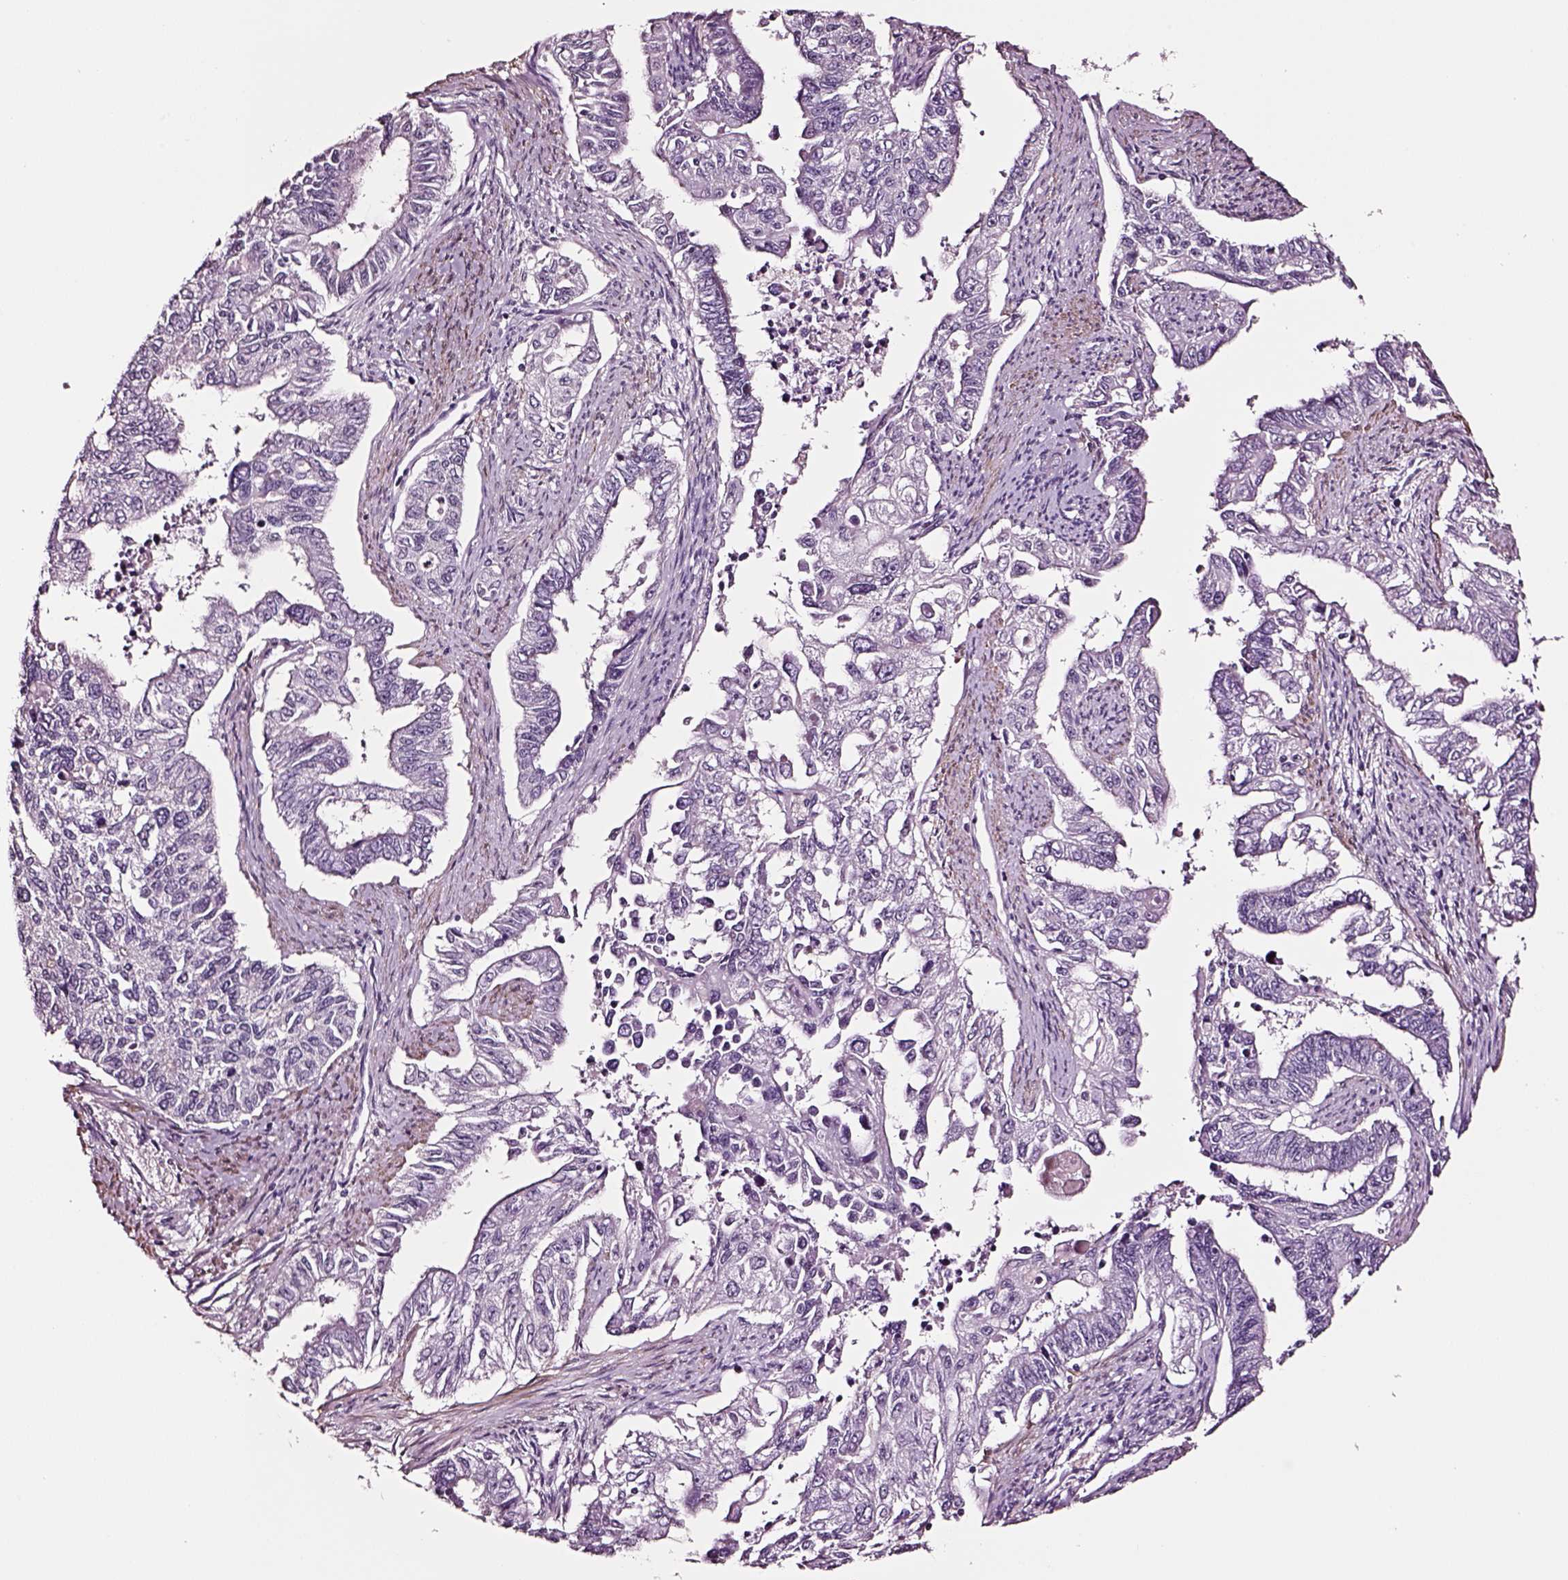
{"staining": {"intensity": "negative", "quantity": "none", "location": "none"}, "tissue": "endometrial cancer", "cell_type": "Tumor cells", "image_type": "cancer", "snomed": [{"axis": "morphology", "description": "Adenocarcinoma, NOS"}, {"axis": "topography", "description": "Uterus"}], "caption": "Immunohistochemistry (IHC) histopathology image of neoplastic tissue: human endometrial cancer (adenocarcinoma) stained with DAB exhibits no significant protein positivity in tumor cells.", "gene": "SOX10", "patient": {"sex": "female", "age": 59}}